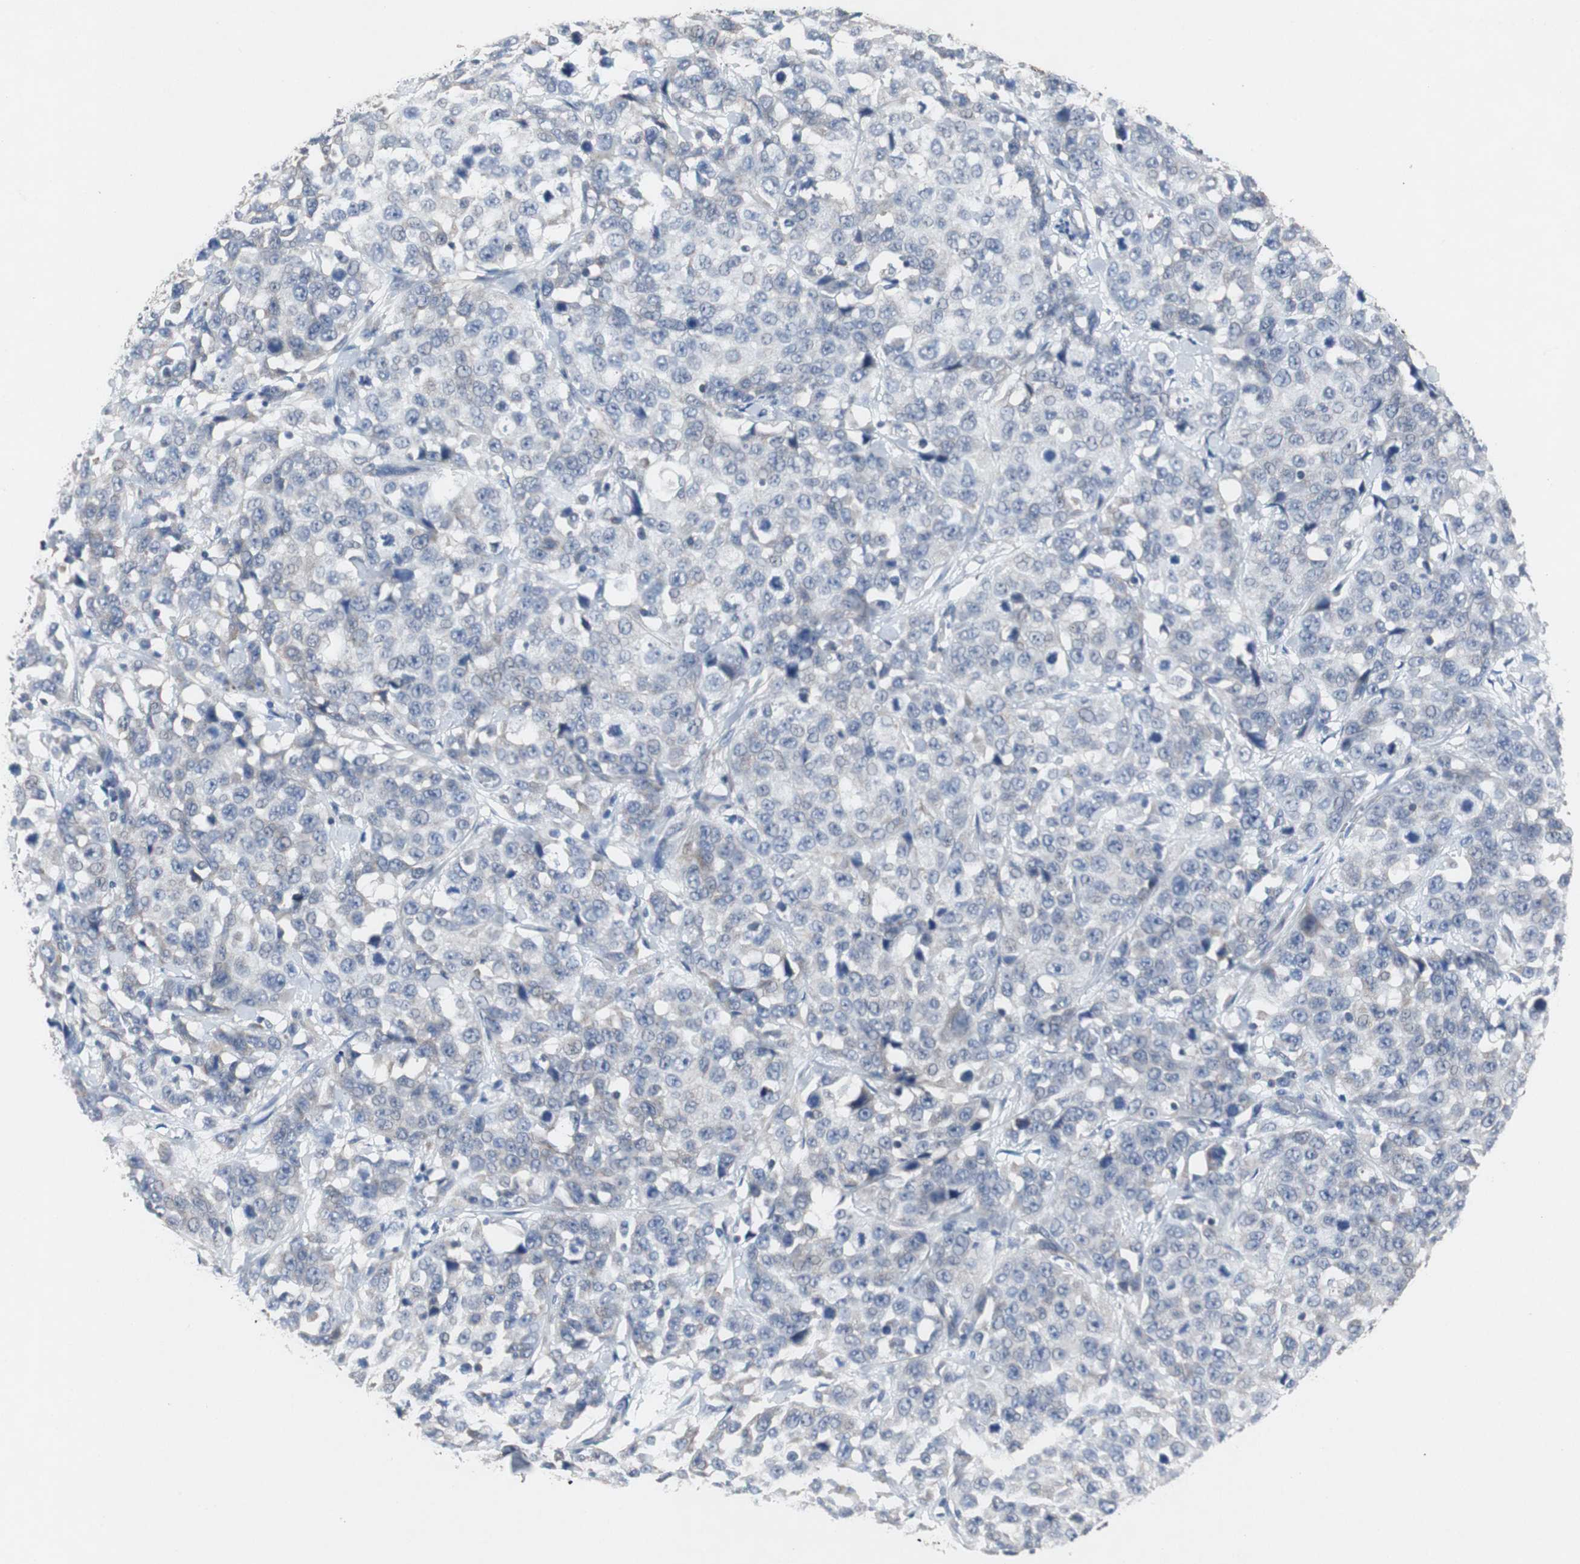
{"staining": {"intensity": "negative", "quantity": "none", "location": "none"}, "tissue": "stomach cancer", "cell_type": "Tumor cells", "image_type": "cancer", "snomed": [{"axis": "morphology", "description": "Normal tissue, NOS"}, {"axis": "morphology", "description": "Adenocarcinoma, NOS"}, {"axis": "topography", "description": "Stomach"}], "caption": "A micrograph of human stomach cancer (adenocarcinoma) is negative for staining in tumor cells. (DAB IHC with hematoxylin counter stain).", "gene": "RBM47", "patient": {"sex": "male", "age": 48}}